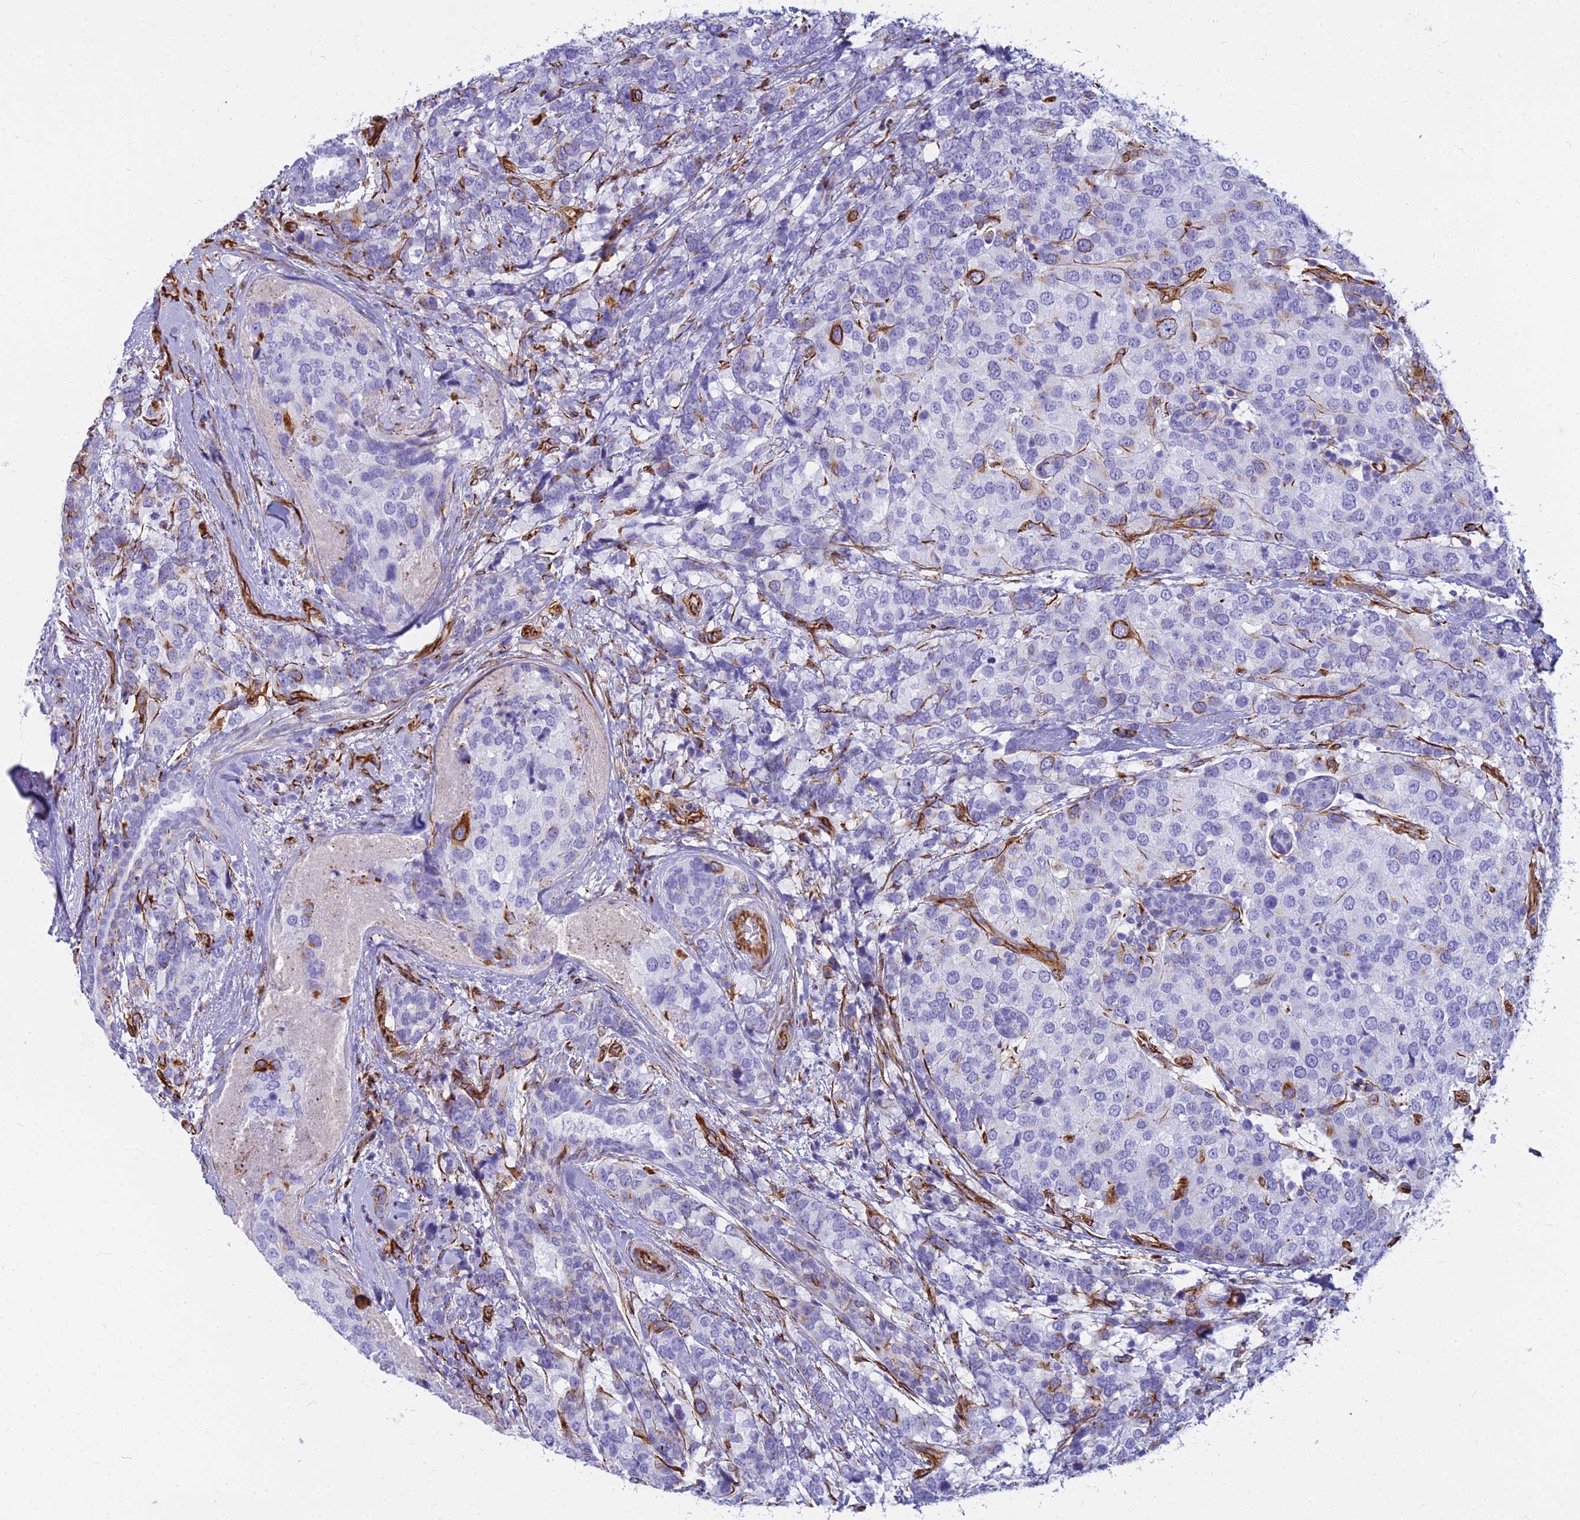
{"staining": {"intensity": "negative", "quantity": "none", "location": "none"}, "tissue": "breast cancer", "cell_type": "Tumor cells", "image_type": "cancer", "snomed": [{"axis": "morphology", "description": "Lobular carcinoma"}, {"axis": "topography", "description": "Breast"}], "caption": "Immunohistochemistry (IHC) micrograph of neoplastic tissue: breast lobular carcinoma stained with DAB (3,3'-diaminobenzidine) demonstrates no significant protein expression in tumor cells.", "gene": "EVI2A", "patient": {"sex": "female", "age": 59}}